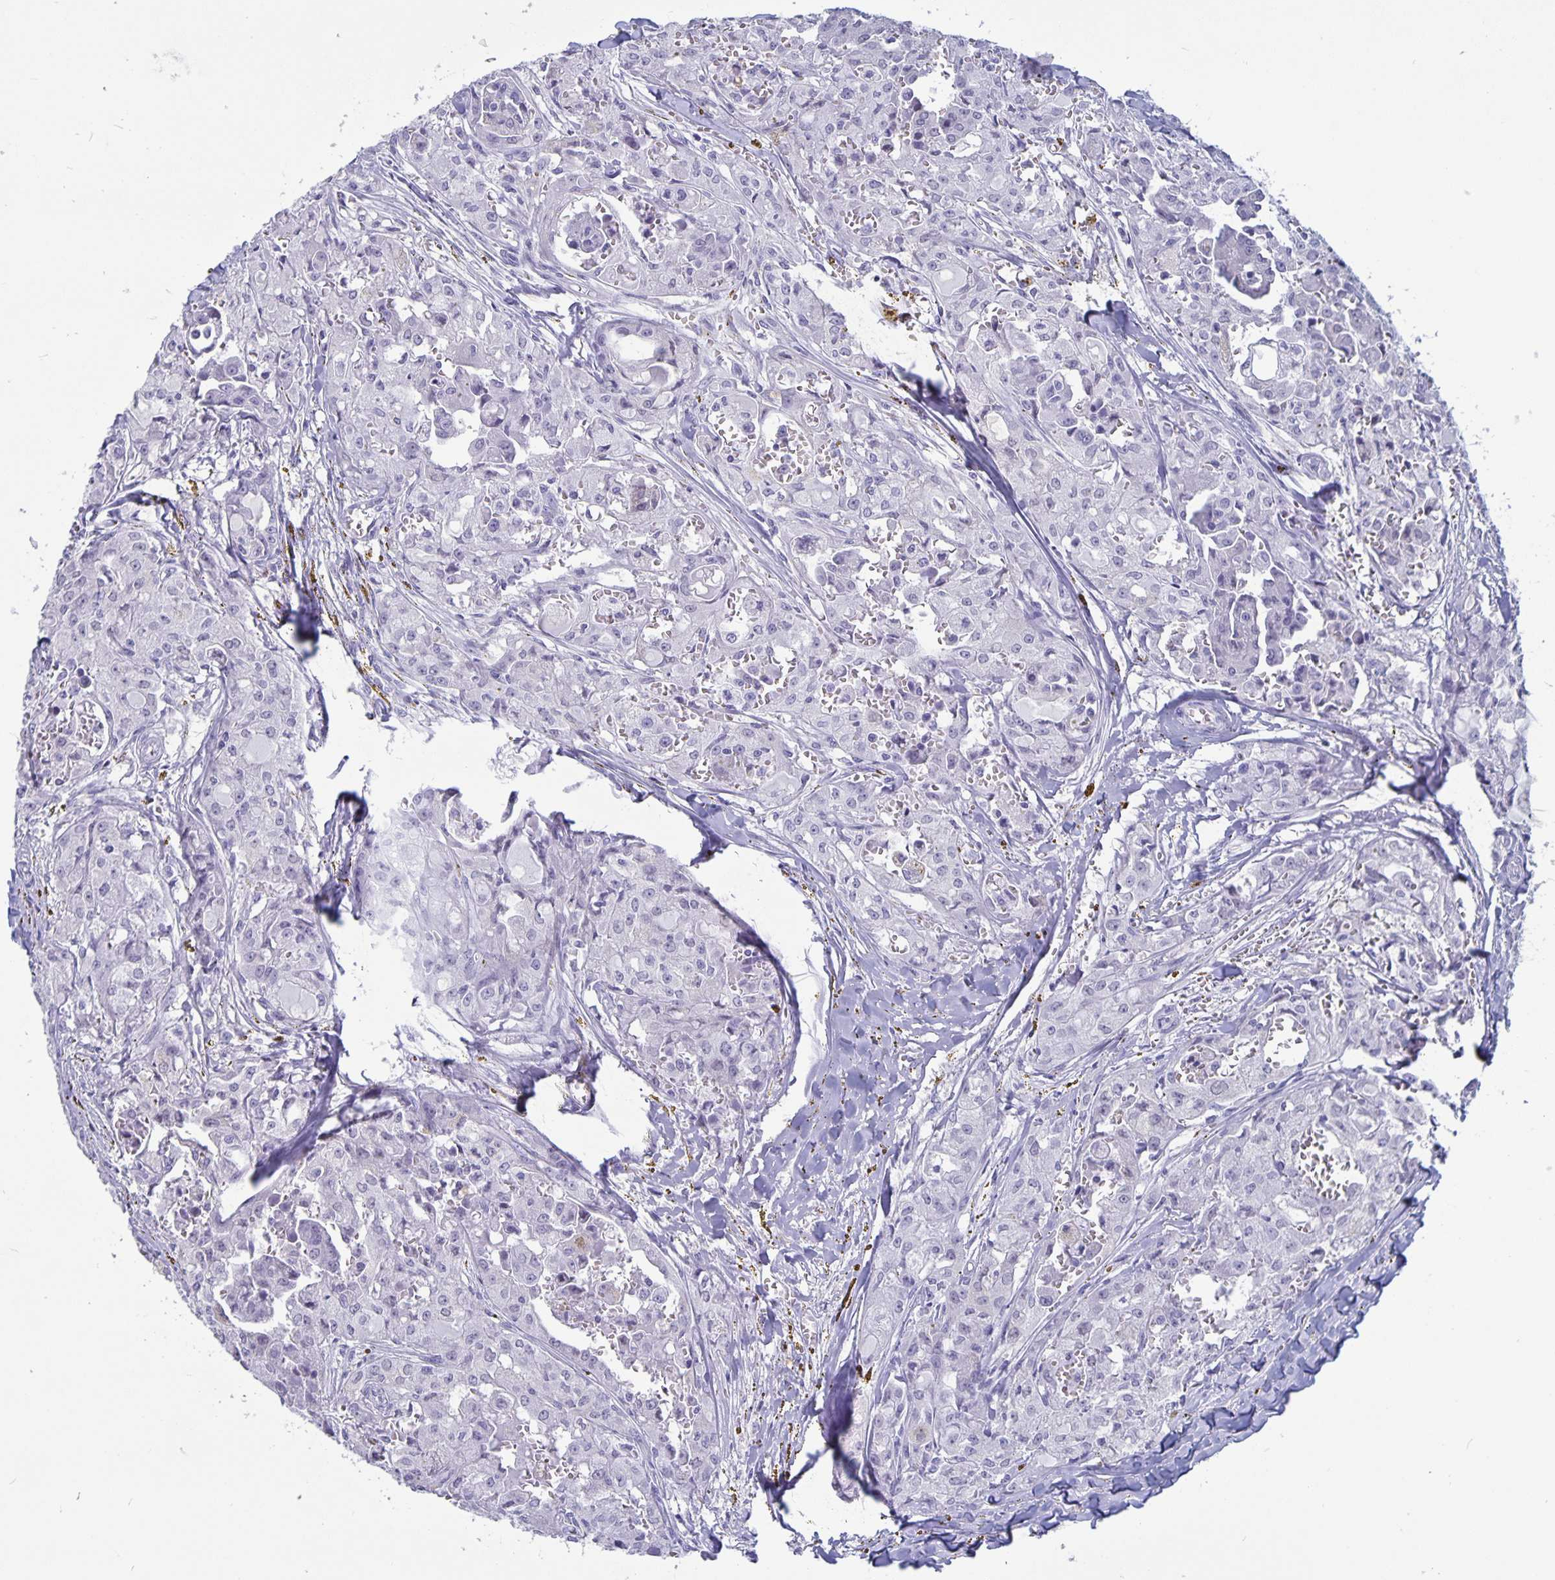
{"staining": {"intensity": "negative", "quantity": "none", "location": "none"}, "tissue": "head and neck cancer", "cell_type": "Tumor cells", "image_type": "cancer", "snomed": [{"axis": "morphology", "description": "Adenocarcinoma, NOS"}, {"axis": "topography", "description": "Head-Neck"}], "caption": "Head and neck cancer (adenocarcinoma) was stained to show a protein in brown. There is no significant positivity in tumor cells.", "gene": "BPIFA3", "patient": {"sex": "male", "age": 64}}